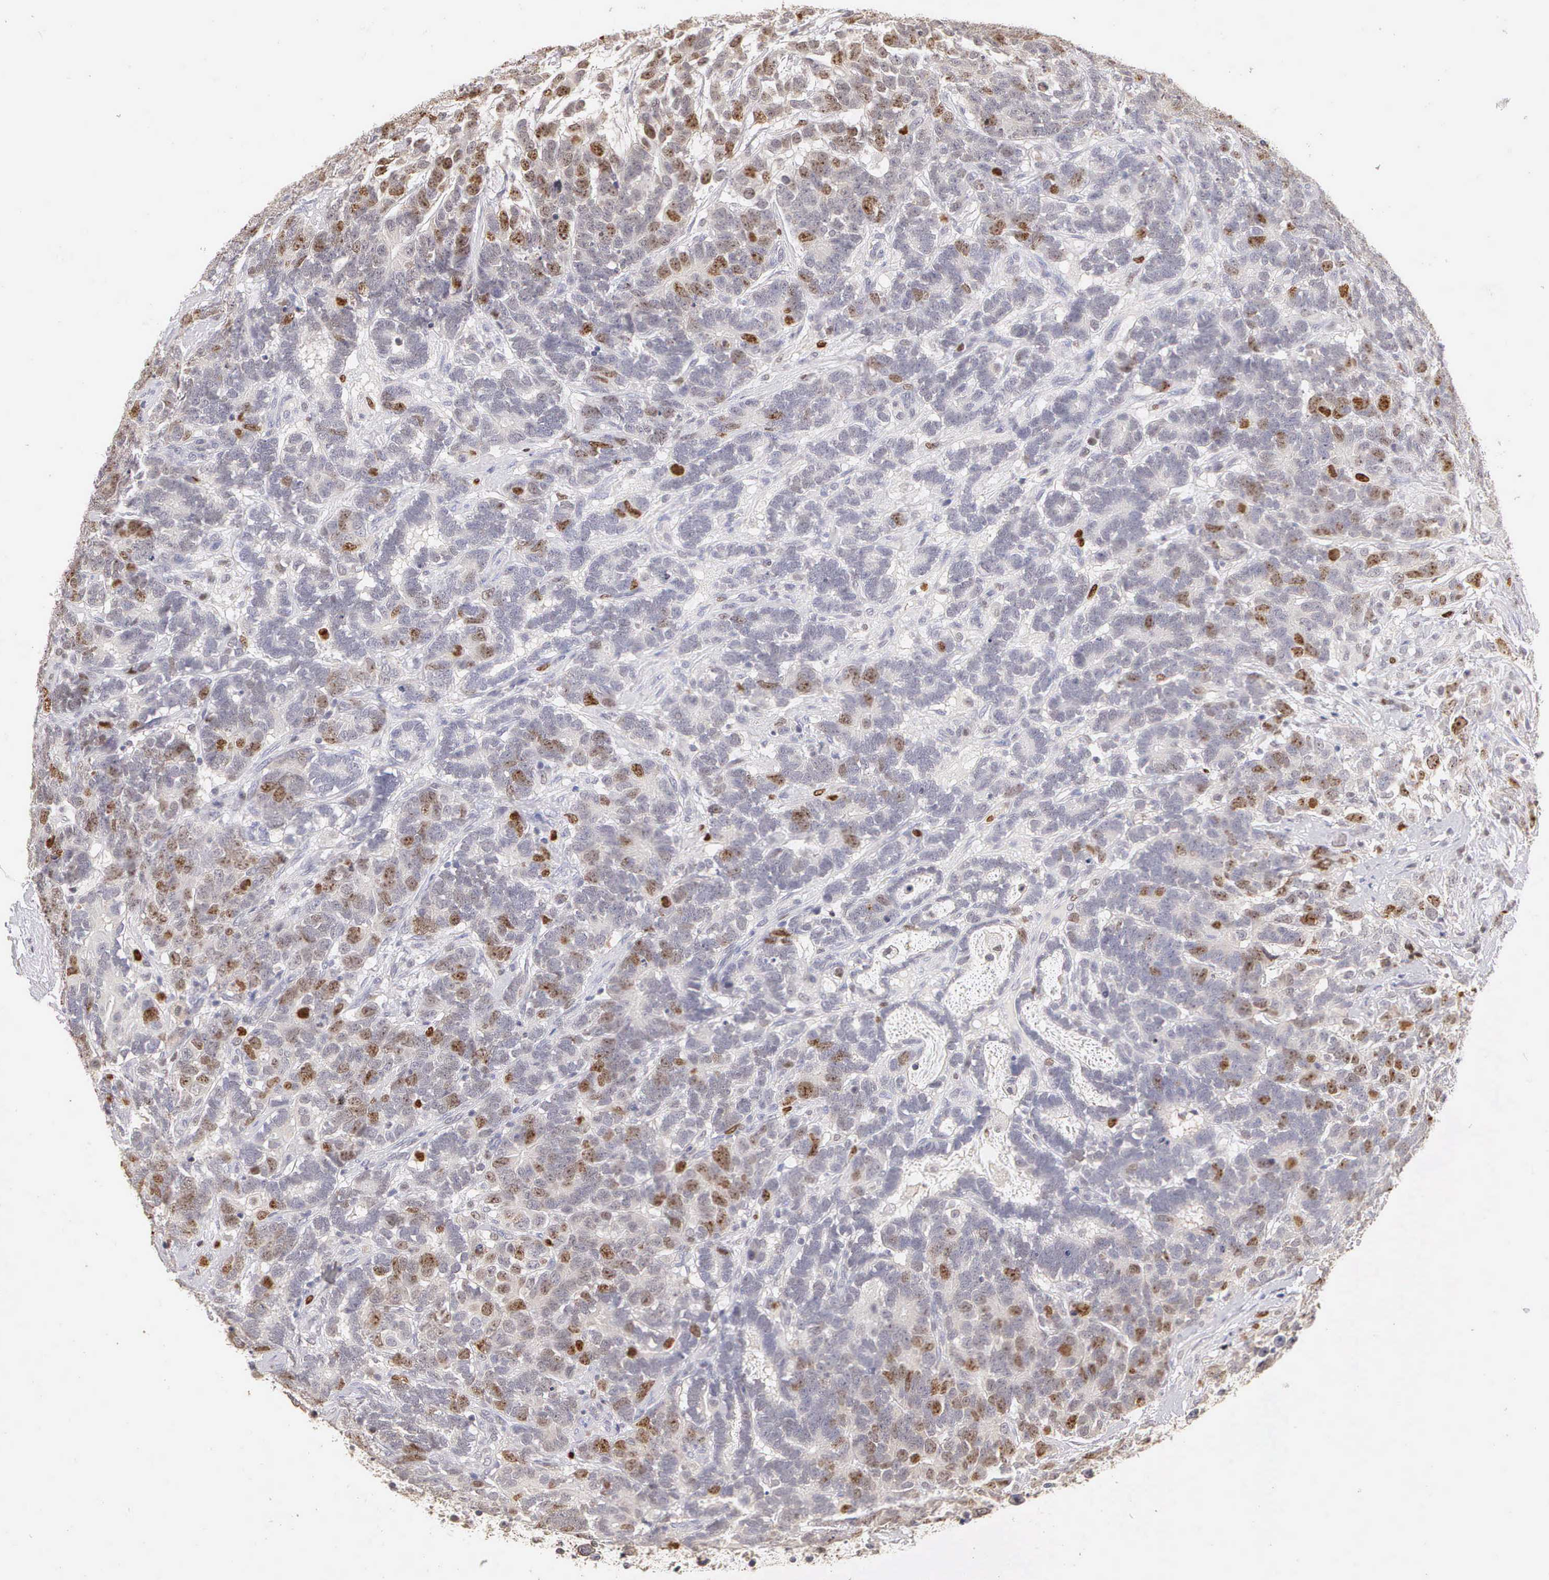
{"staining": {"intensity": "moderate", "quantity": "25%-75%", "location": "nuclear"}, "tissue": "testis cancer", "cell_type": "Tumor cells", "image_type": "cancer", "snomed": [{"axis": "morphology", "description": "Carcinoma, Embryonal, NOS"}, {"axis": "topography", "description": "Testis"}], "caption": "IHC histopathology image of testis embryonal carcinoma stained for a protein (brown), which reveals medium levels of moderate nuclear expression in approximately 25%-75% of tumor cells.", "gene": "MKI67", "patient": {"sex": "male", "age": 26}}